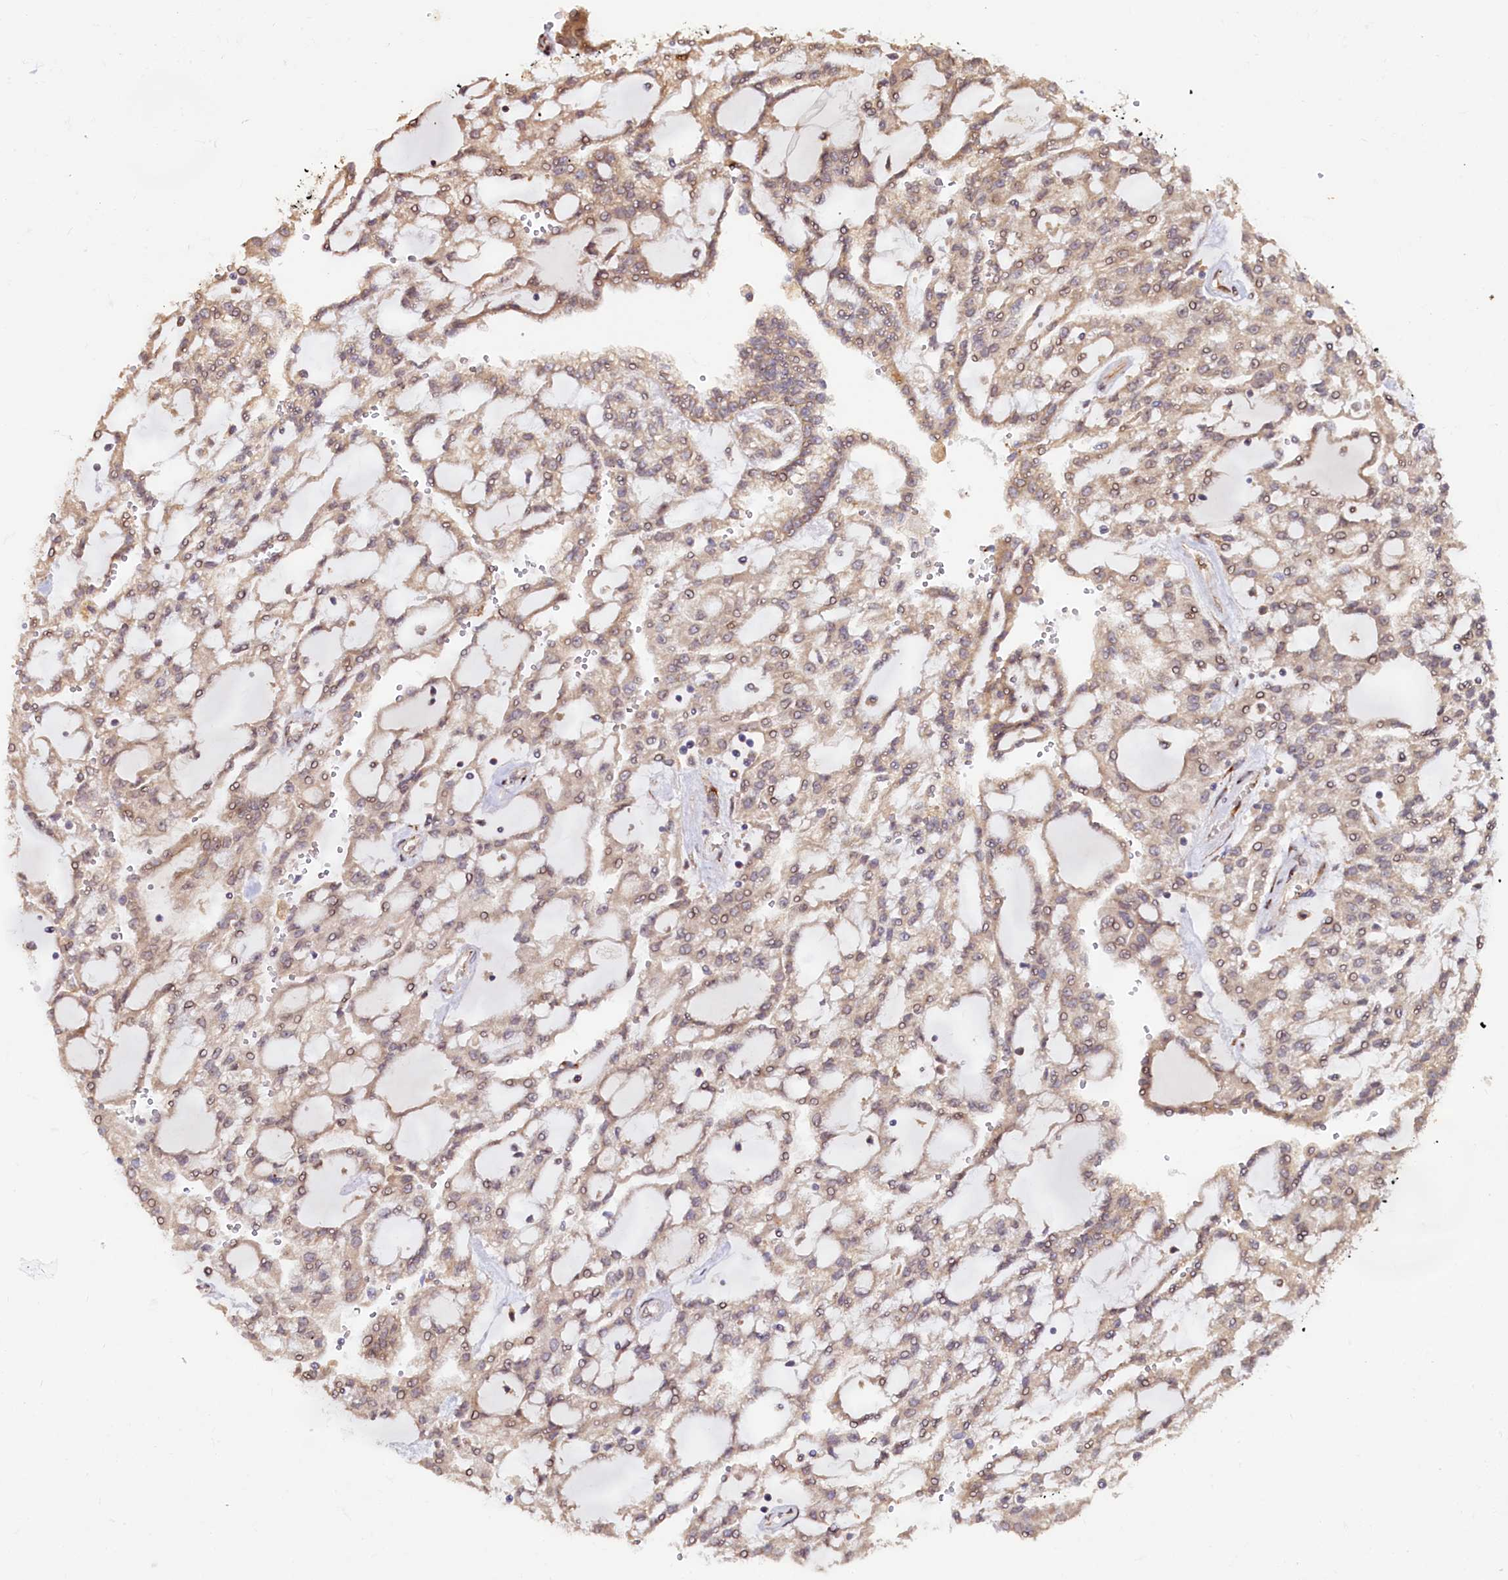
{"staining": {"intensity": "weak", "quantity": "25%-75%", "location": "cytoplasmic/membranous,nuclear"}, "tissue": "renal cancer", "cell_type": "Tumor cells", "image_type": "cancer", "snomed": [{"axis": "morphology", "description": "Adenocarcinoma, NOS"}, {"axis": "topography", "description": "Kidney"}], "caption": "Immunohistochemistry (IHC) micrograph of adenocarcinoma (renal) stained for a protein (brown), which exhibits low levels of weak cytoplasmic/membranous and nuclear expression in approximately 25%-75% of tumor cells.", "gene": "C5orf15", "patient": {"sex": "male", "age": 63}}